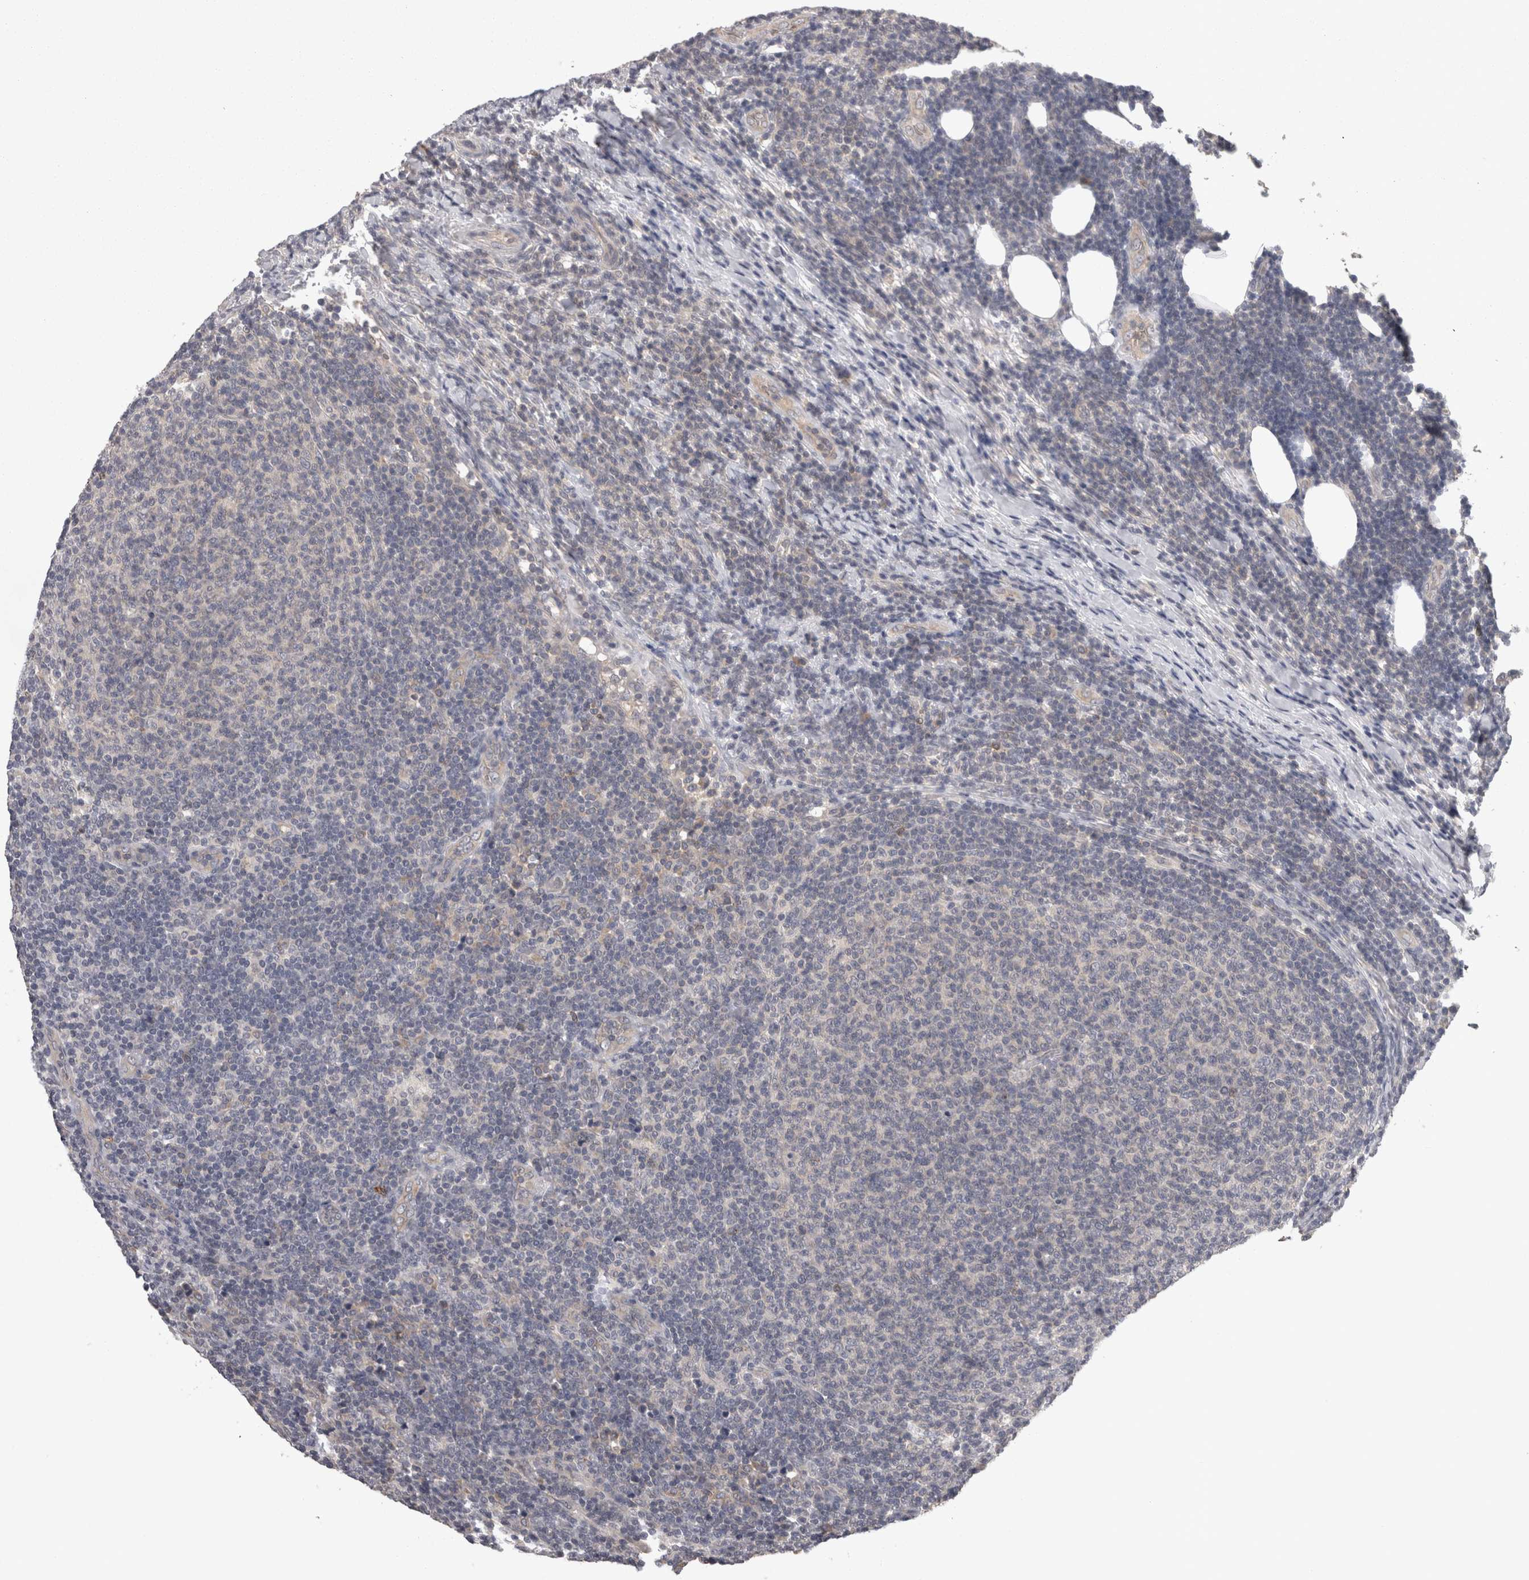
{"staining": {"intensity": "negative", "quantity": "none", "location": "none"}, "tissue": "lymphoma", "cell_type": "Tumor cells", "image_type": "cancer", "snomed": [{"axis": "morphology", "description": "Malignant lymphoma, non-Hodgkin's type, Low grade"}, {"axis": "topography", "description": "Lymph node"}], "caption": "IHC micrograph of human malignant lymphoma, non-Hodgkin's type (low-grade) stained for a protein (brown), which demonstrates no positivity in tumor cells.", "gene": "PON3", "patient": {"sex": "male", "age": 66}}